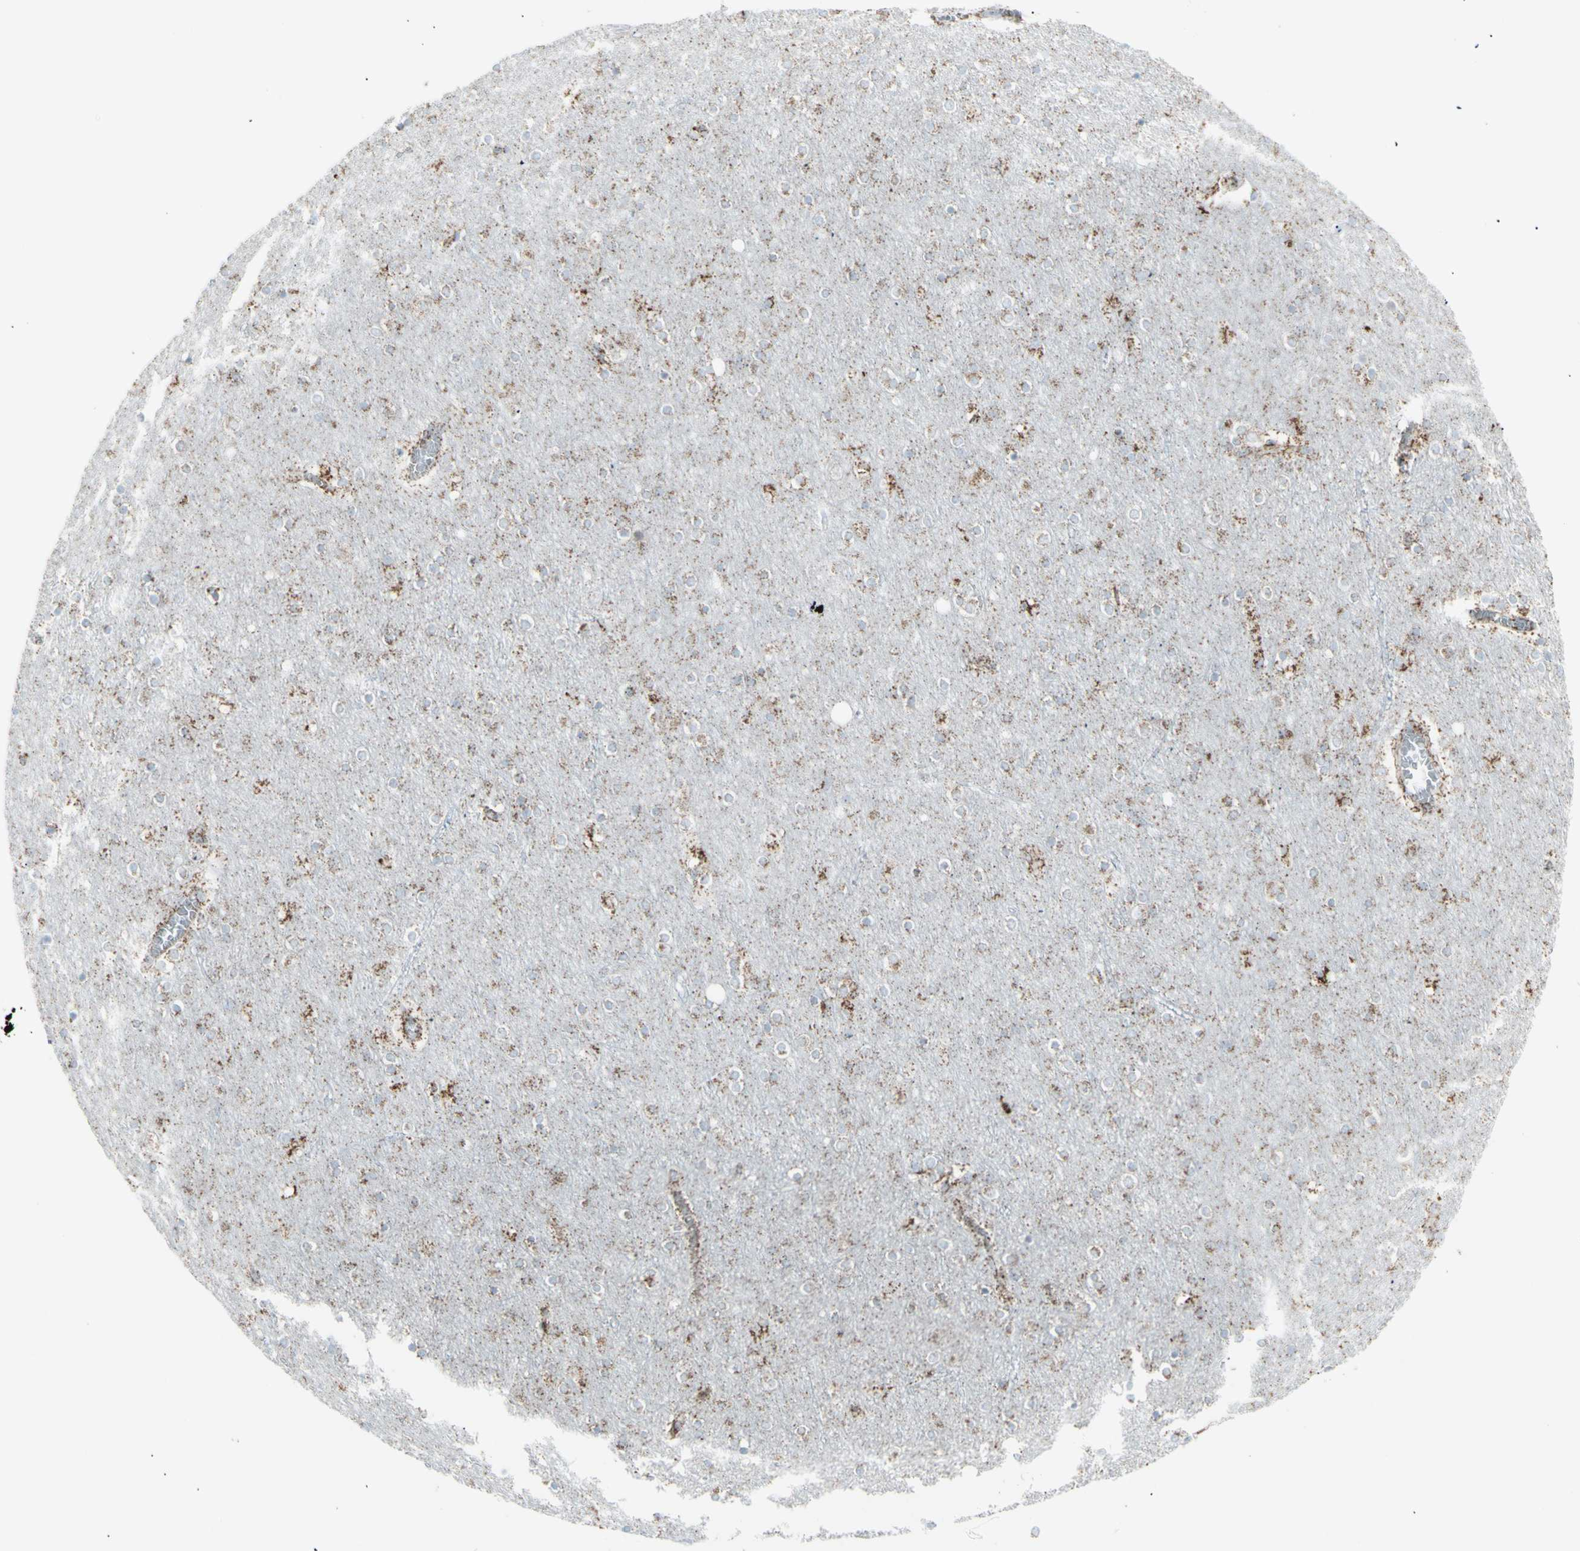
{"staining": {"intensity": "weak", "quantity": "25%-75%", "location": "cytoplasmic/membranous"}, "tissue": "cerebral cortex", "cell_type": "Endothelial cells", "image_type": "normal", "snomed": [{"axis": "morphology", "description": "Normal tissue, NOS"}, {"axis": "topography", "description": "Cerebral cortex"}], "caption": "Weak cytoplasmic/membranous protein staining is appreciated in approximately 25%-75% of endothelial cells in cerebral cortex.", "gene": "PLGRKT", "patient": {"sex": "female", "age": 54}}